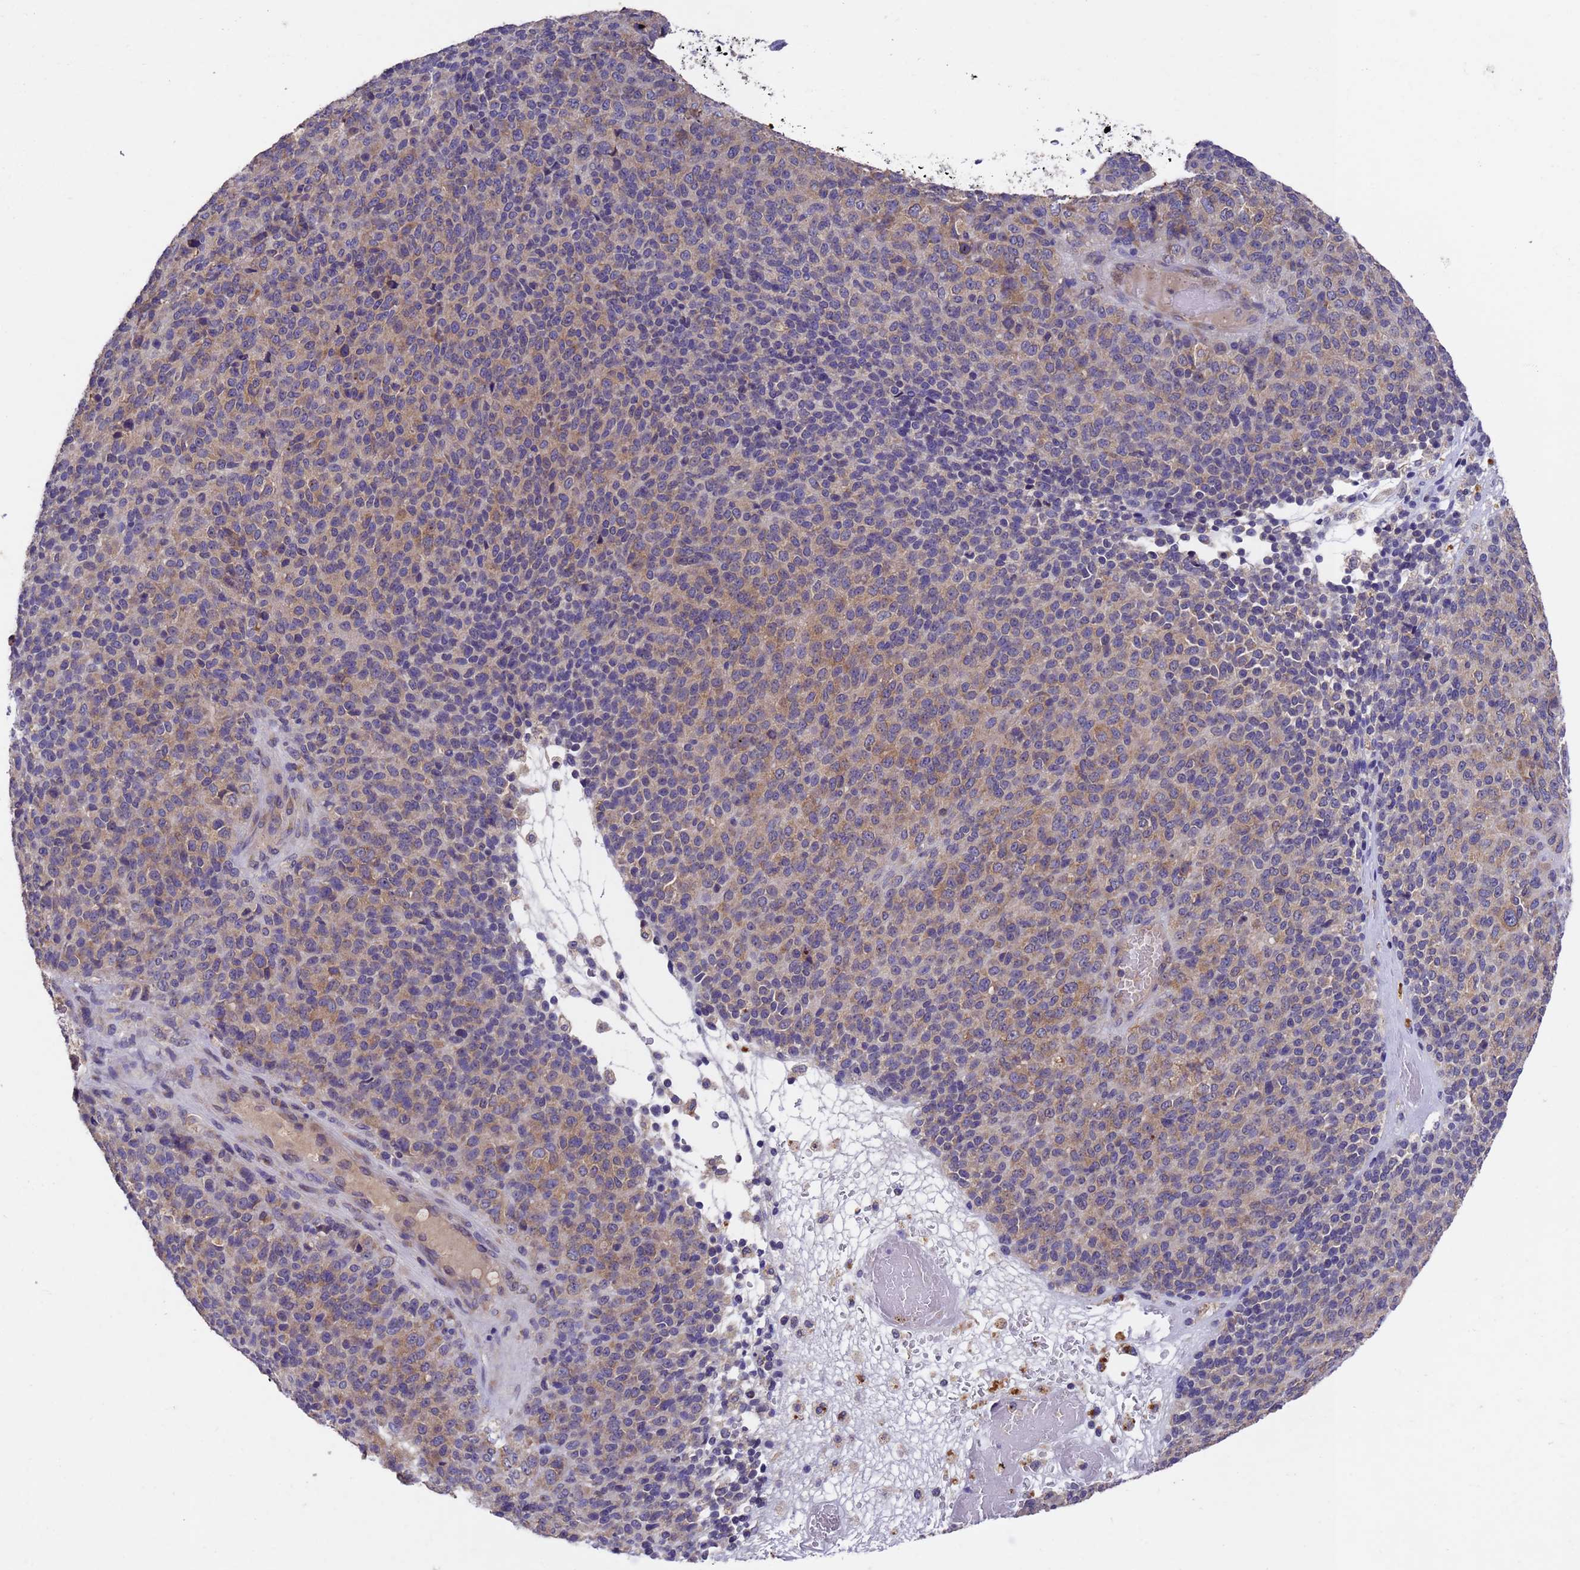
{"staining": {"intensity": "weak", "quantity": "25%-75%", "location": "cytoplasmic/membranous"}, "tissue": "melanoma", "cell_type": "Tumor cells", "image_type": "cancer", "snomed": [{"axis": "morphology", "description": "Malignant melanoma, Metastatic site"}, {"axis": "topography", "description": "Brain"}], "caption": "Melanoma was stained to show a protein in brown. There is low levels of weak cytoplasmic/membranous positivity in approximately 25%-75% of tumor cells. The protein of interest is stained brown, and the nuclei are stained in blue (DAB IHC with brightfield microscopy, high magnification).", "gene": "DCAF12L2", "patient": {"sex": "female", "age": 56}}